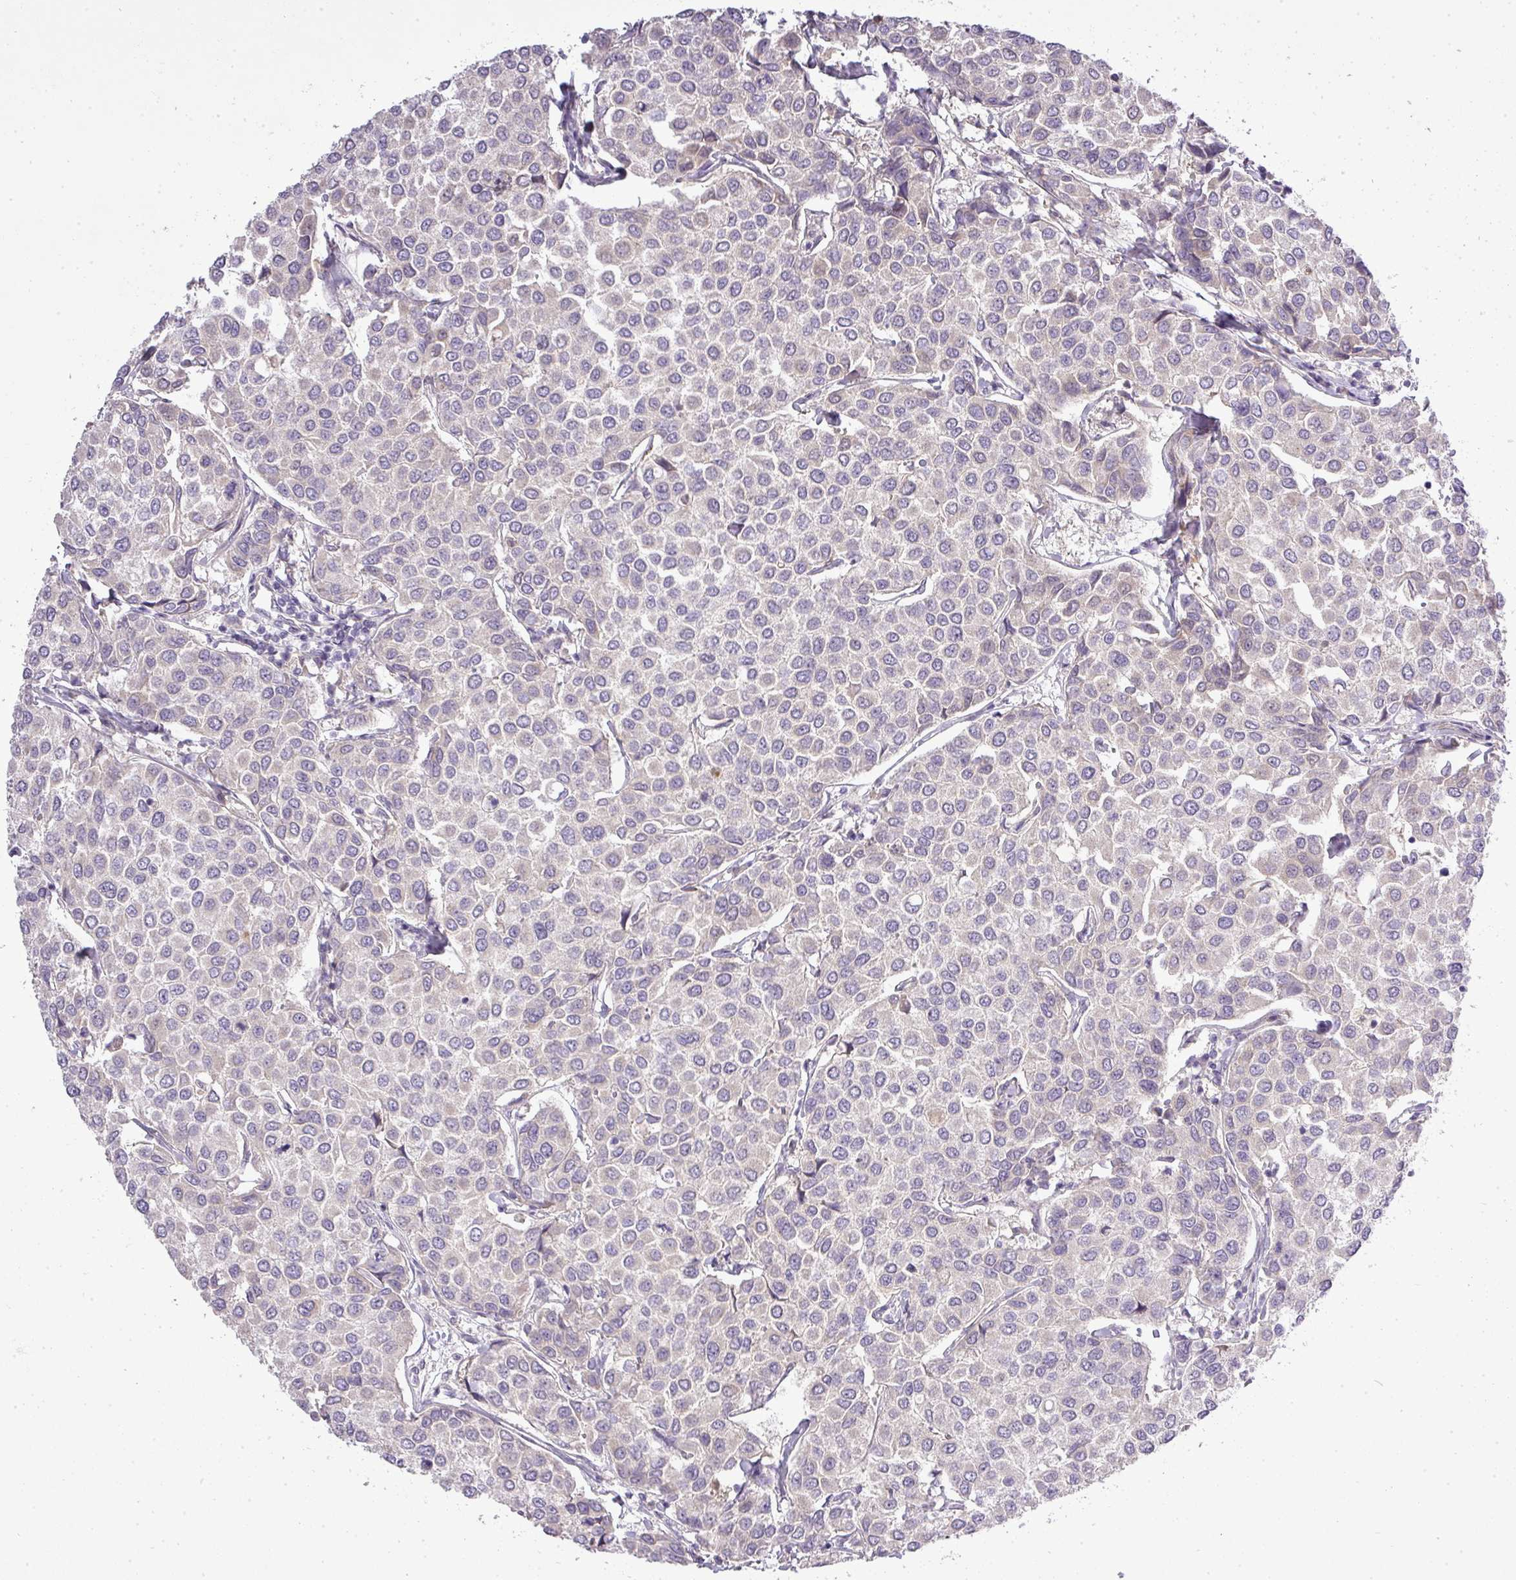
{"staining": {"intensity": "negative", "quantity": "none", "location": "none"}, "tissue": "breast cancer", "cell_type": "Tumor cells", "image_type": "cancer", "snomed": [{"axis": "morphology", "description": "Duct carcinoma"}, {"axis": "topography", "description": "Breast"}], "caption": "This photomicrograph is of breast cancer stained with immunohistochemistry (IHC) to label a protein in brown with the nuclei are counter-stained blue. There is no staining in tumor cells. The staining is performed using DAB brown chromogen with nuclei counter-stained in using hematoxylin.", "gene": "PDRG1", "patient": {"sex": "female", "age": 55}}